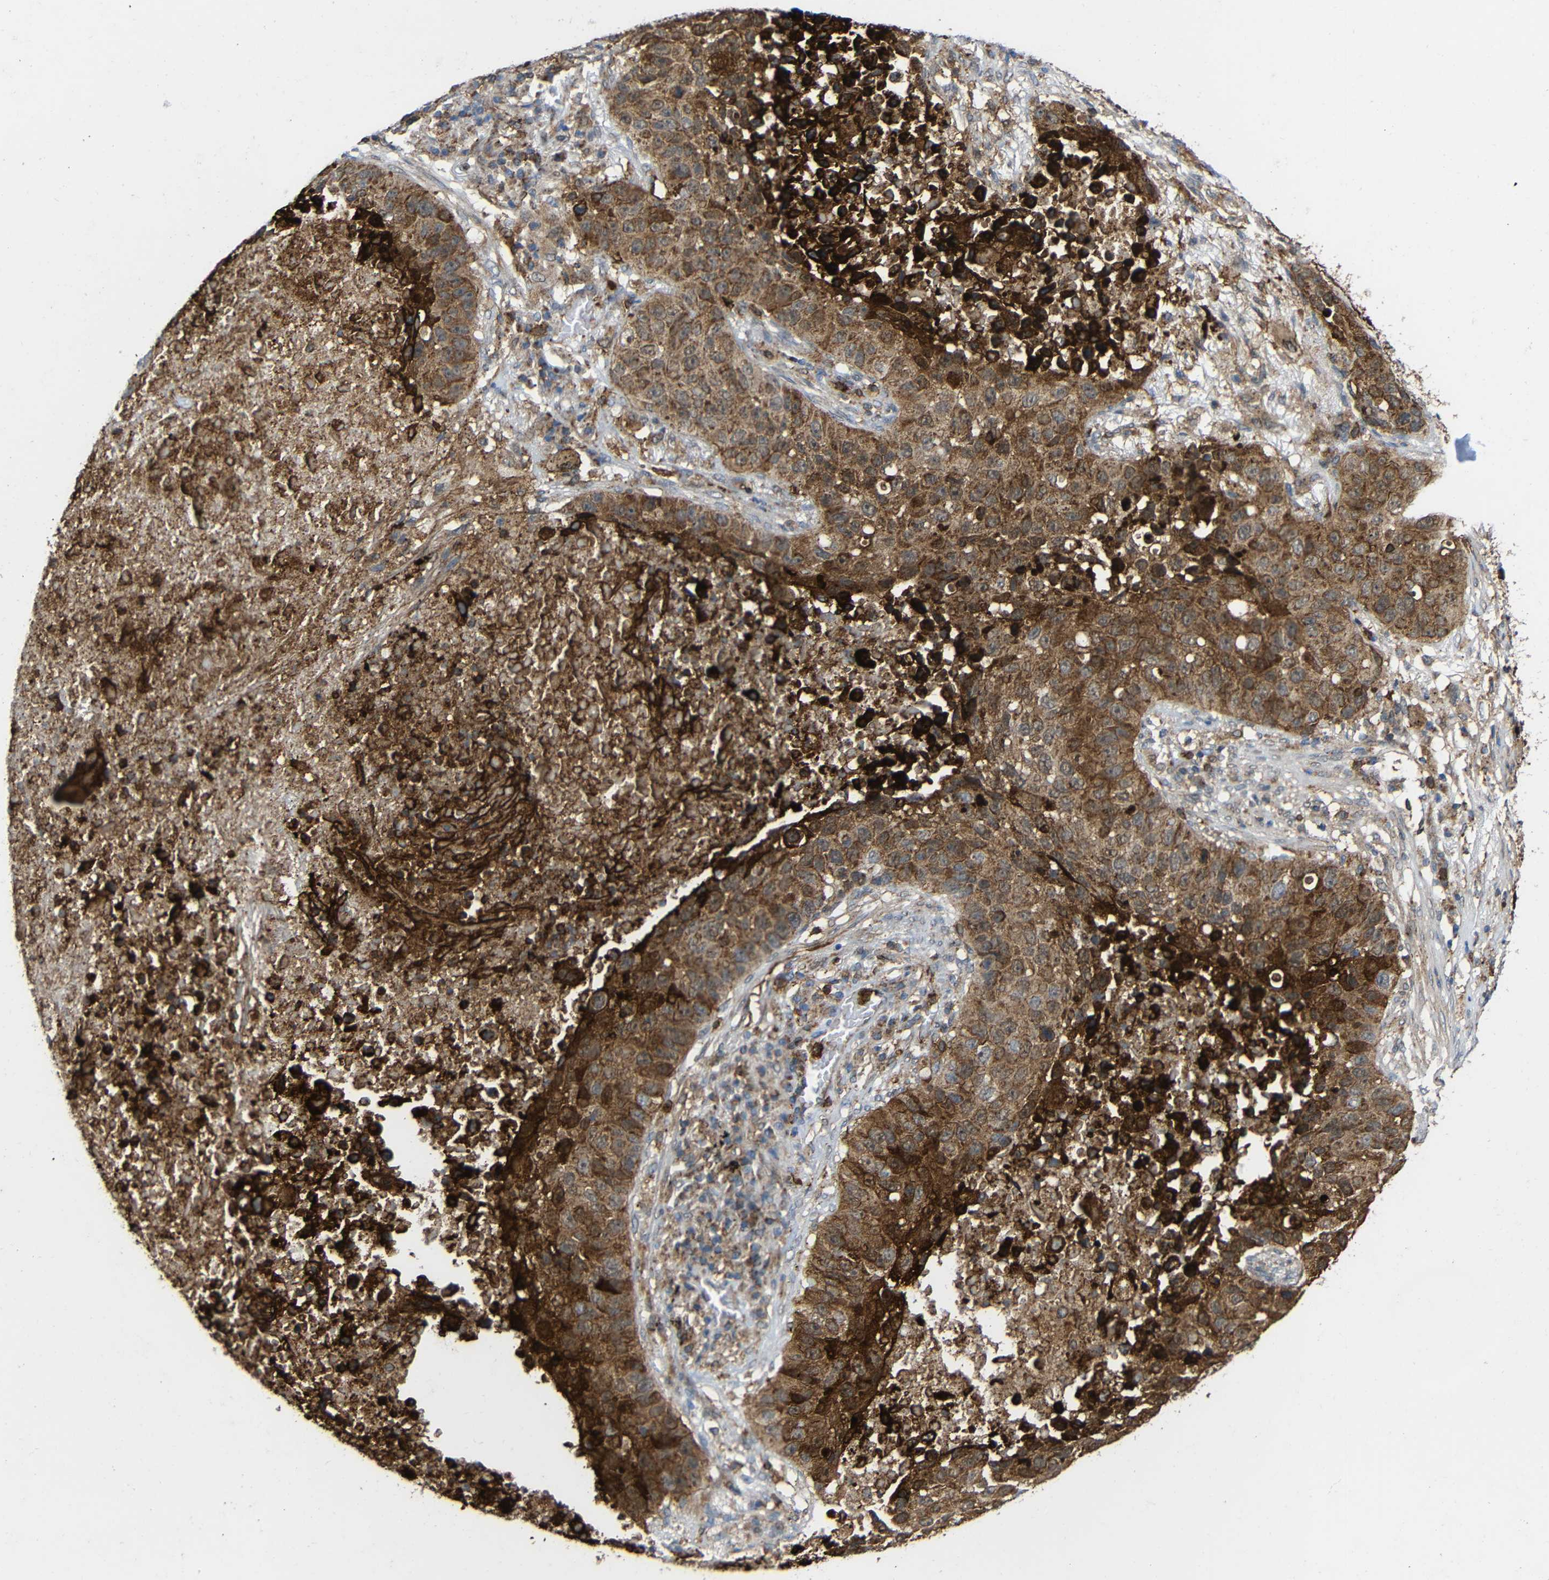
{"staining": {"intensity": "moderate", "quantity": ">75%", "location": "cytoplasmic/membranous"}, "tissue": "lung cancer", "cell_type": "Tumor cells", "image_type": "cancer", "snomed": [{"axis": "morphology", "description": "Squamous cell carcinoma, NOS"}, {"axis": "topography", "description": "Lung"}], "caption": "Approximately >75% of tumor cells in lung squamous cell carcinoma exhibit moderate cytoplasmic/membranous protein positivity as visualized by brown immunohistochemical staining.", "gene": "C1GALT1", "patient": {"sex": "male", "age": 57}}